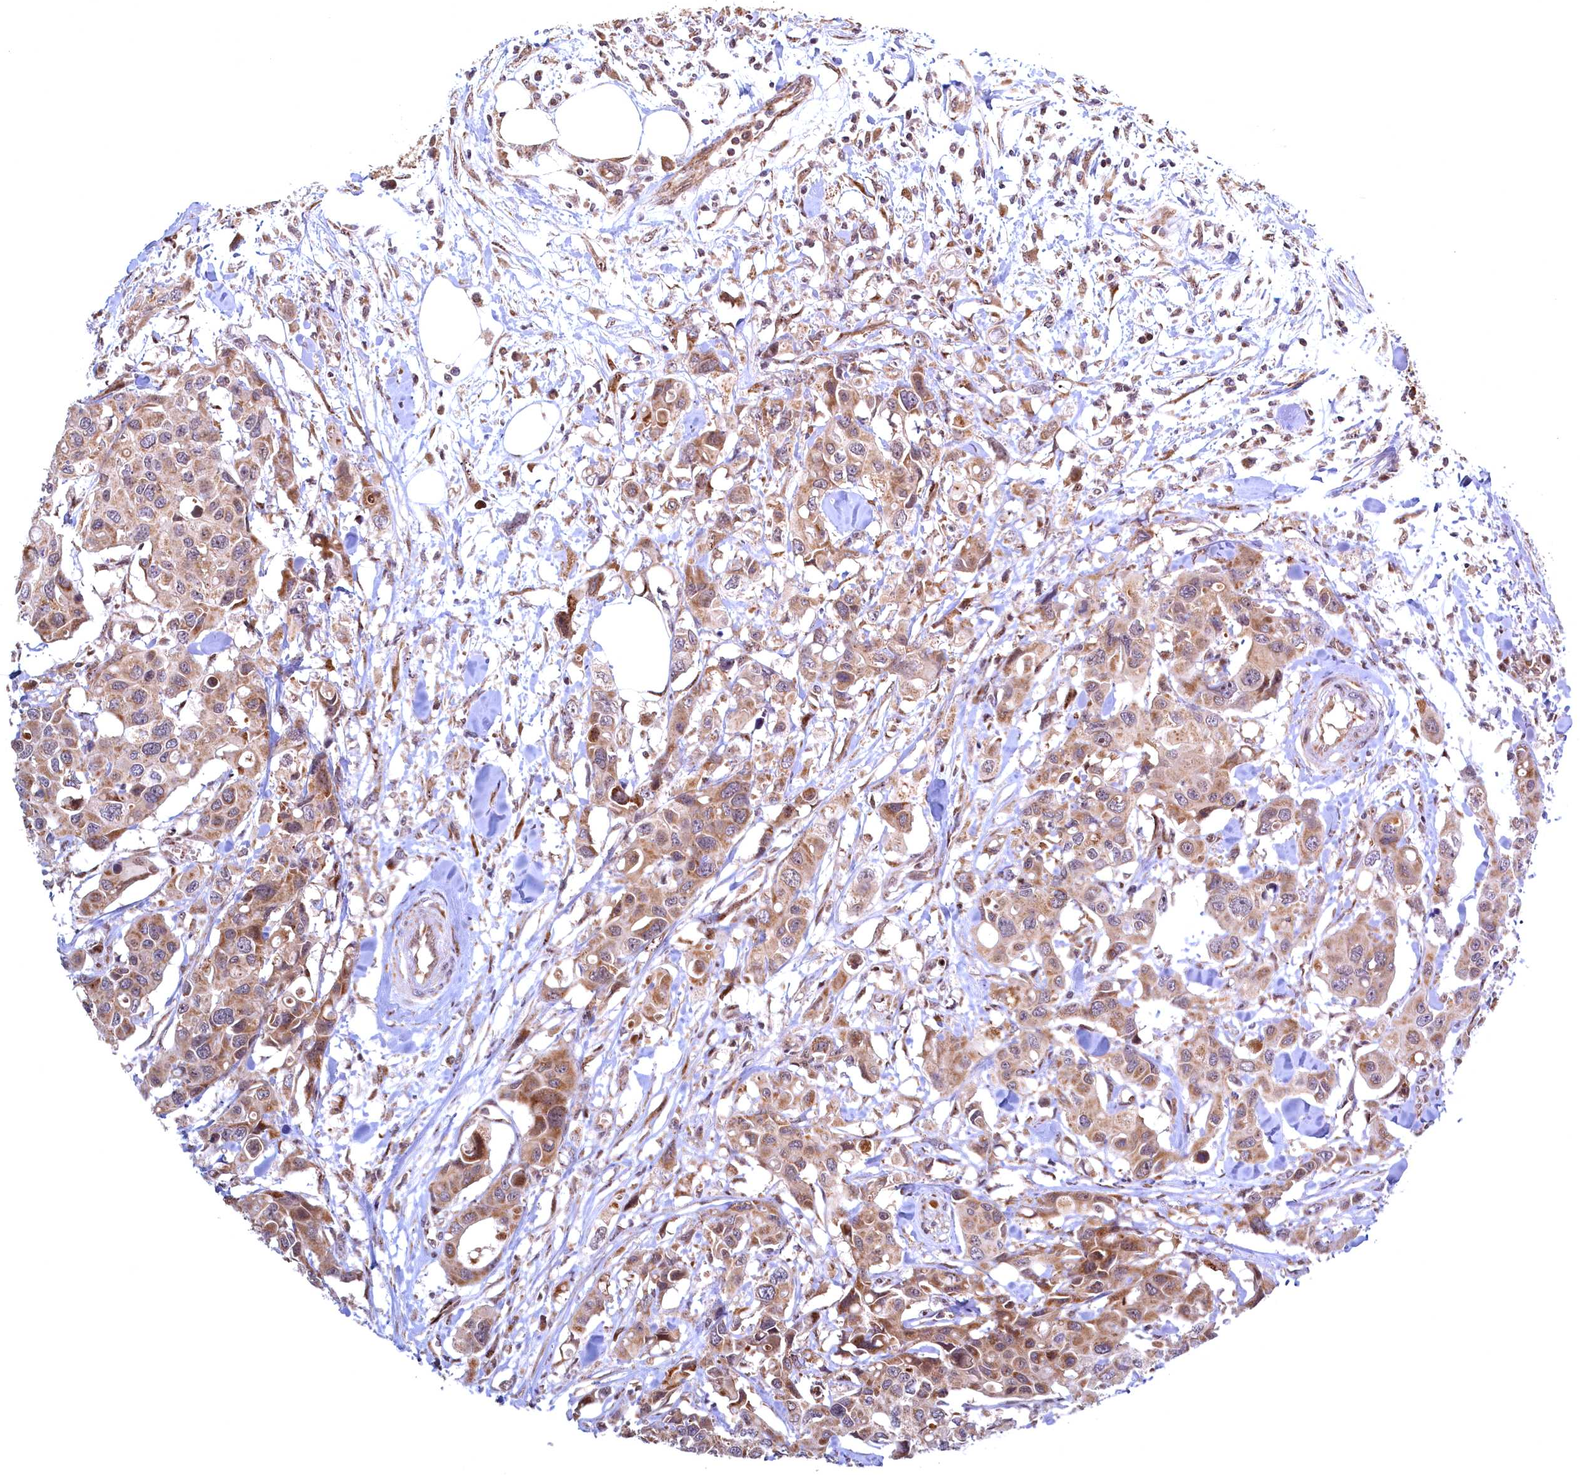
{"staining": {"intensity": "moderate", "quantity": ">75%", "location": "cytoplasmic/membranous"}, "tissue": "colorectal cancer", "cell_type": "Tumor cells", "image_type": "cancer", "snomed": [{"axis": "morphology", "description": "Adenocarcinoma, NOS"}, {"axis": "topography", "description": "Colon"}], "caption": "Colorectal cancer stained for a protein demonstrates moderate cytoplasmic/membranous positivity in tumor cells.", "gene": "PLA2G10", "patient": {"sex": "male", "age": 77}}